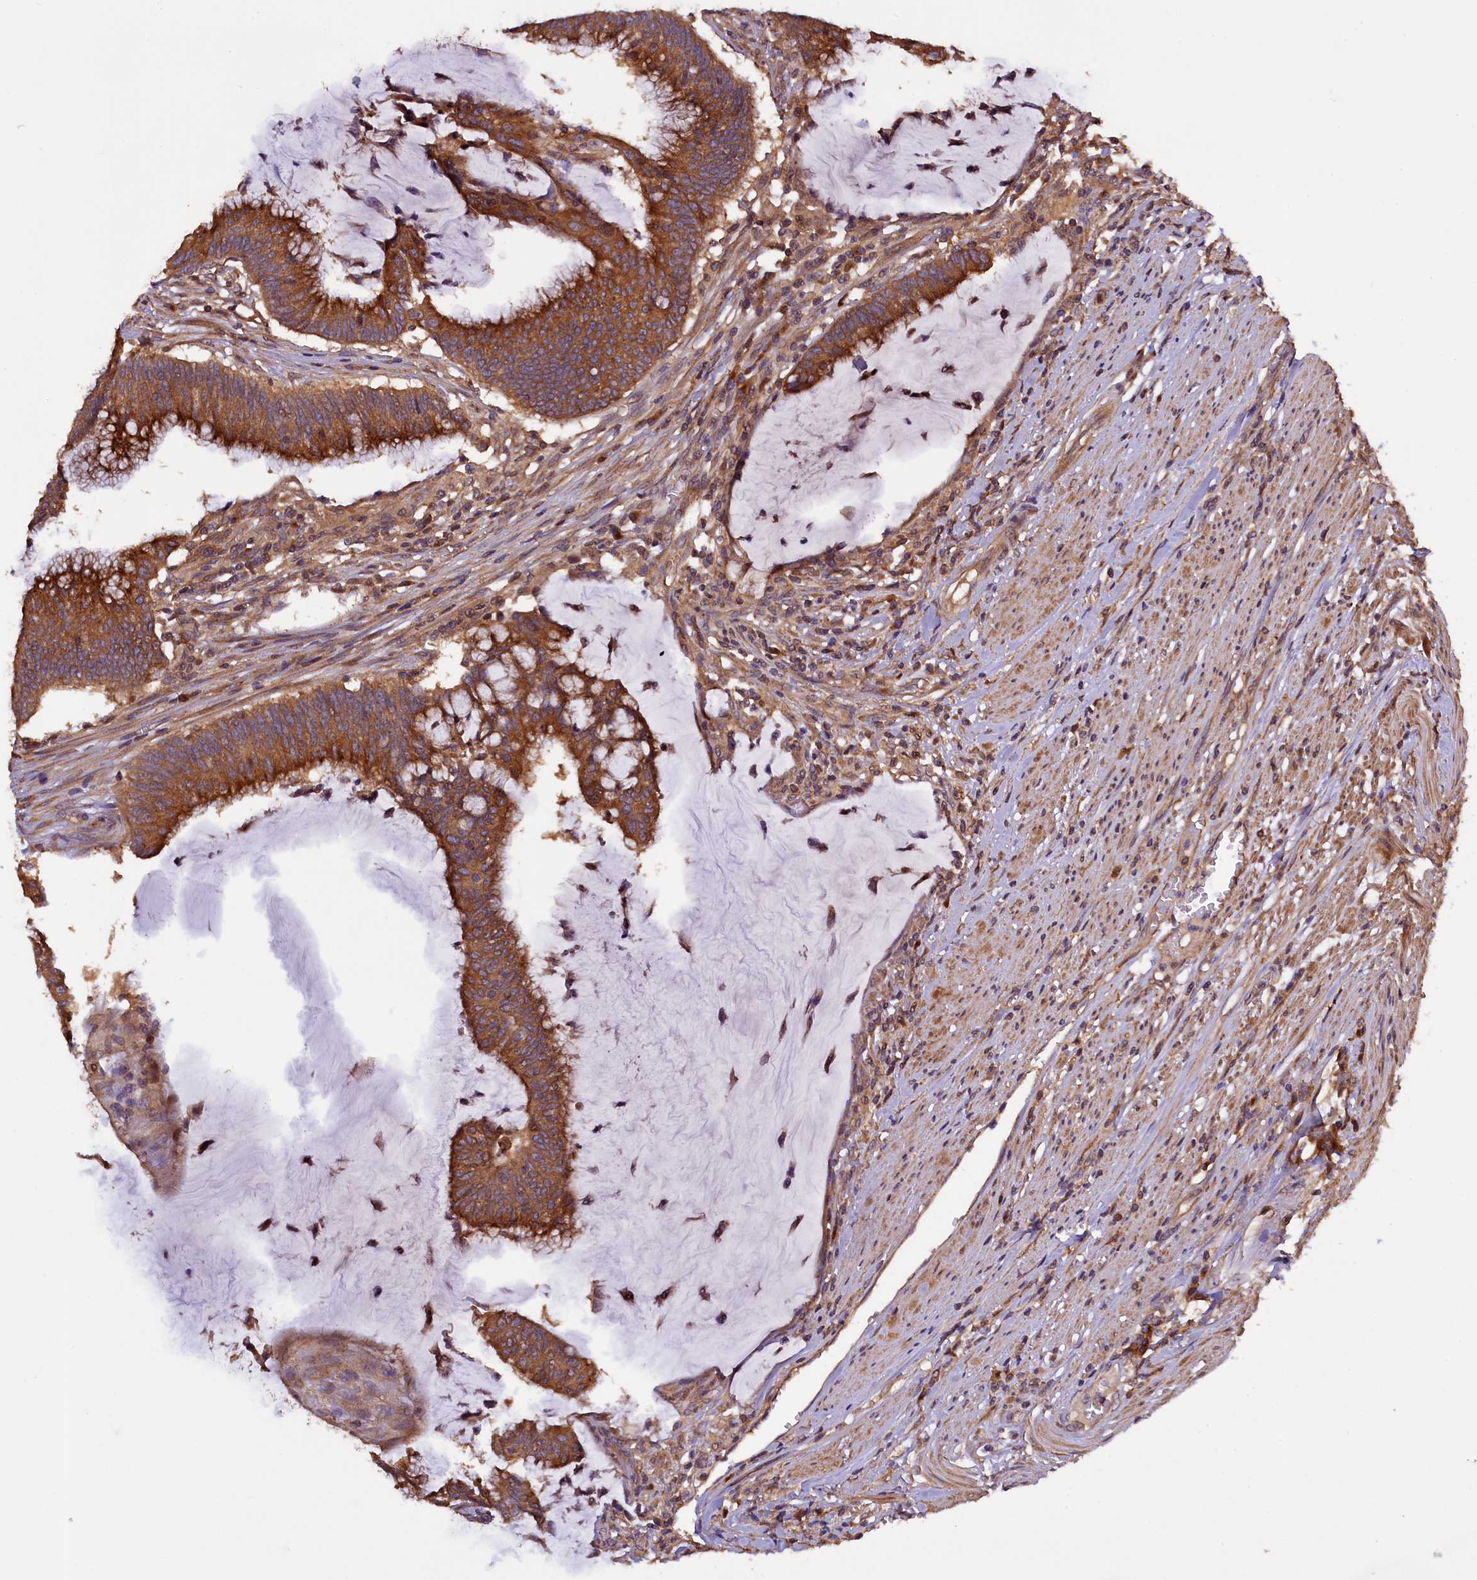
{"staining": {"intensity": "strong", "quantity": ">75%", "location": "cytoplasmic/membranous"}, "tissue": "colorectal cancer", "cell_type": "Tumor cells", "image_type": "cancer", "snomed": [{"axis": "morphology", "description": "Adenocarcinoma, NOS"}, {"axis": "topography", "description": "Rectum"}], "caption": "Protein analysis of adenocarcinoma (colorectal) tissue displays strong cytoplasmic/membranous positivity in about >75% of tumor cells.", "gene": "KLC2", "patient": {"sex": "female", "age": 77}}